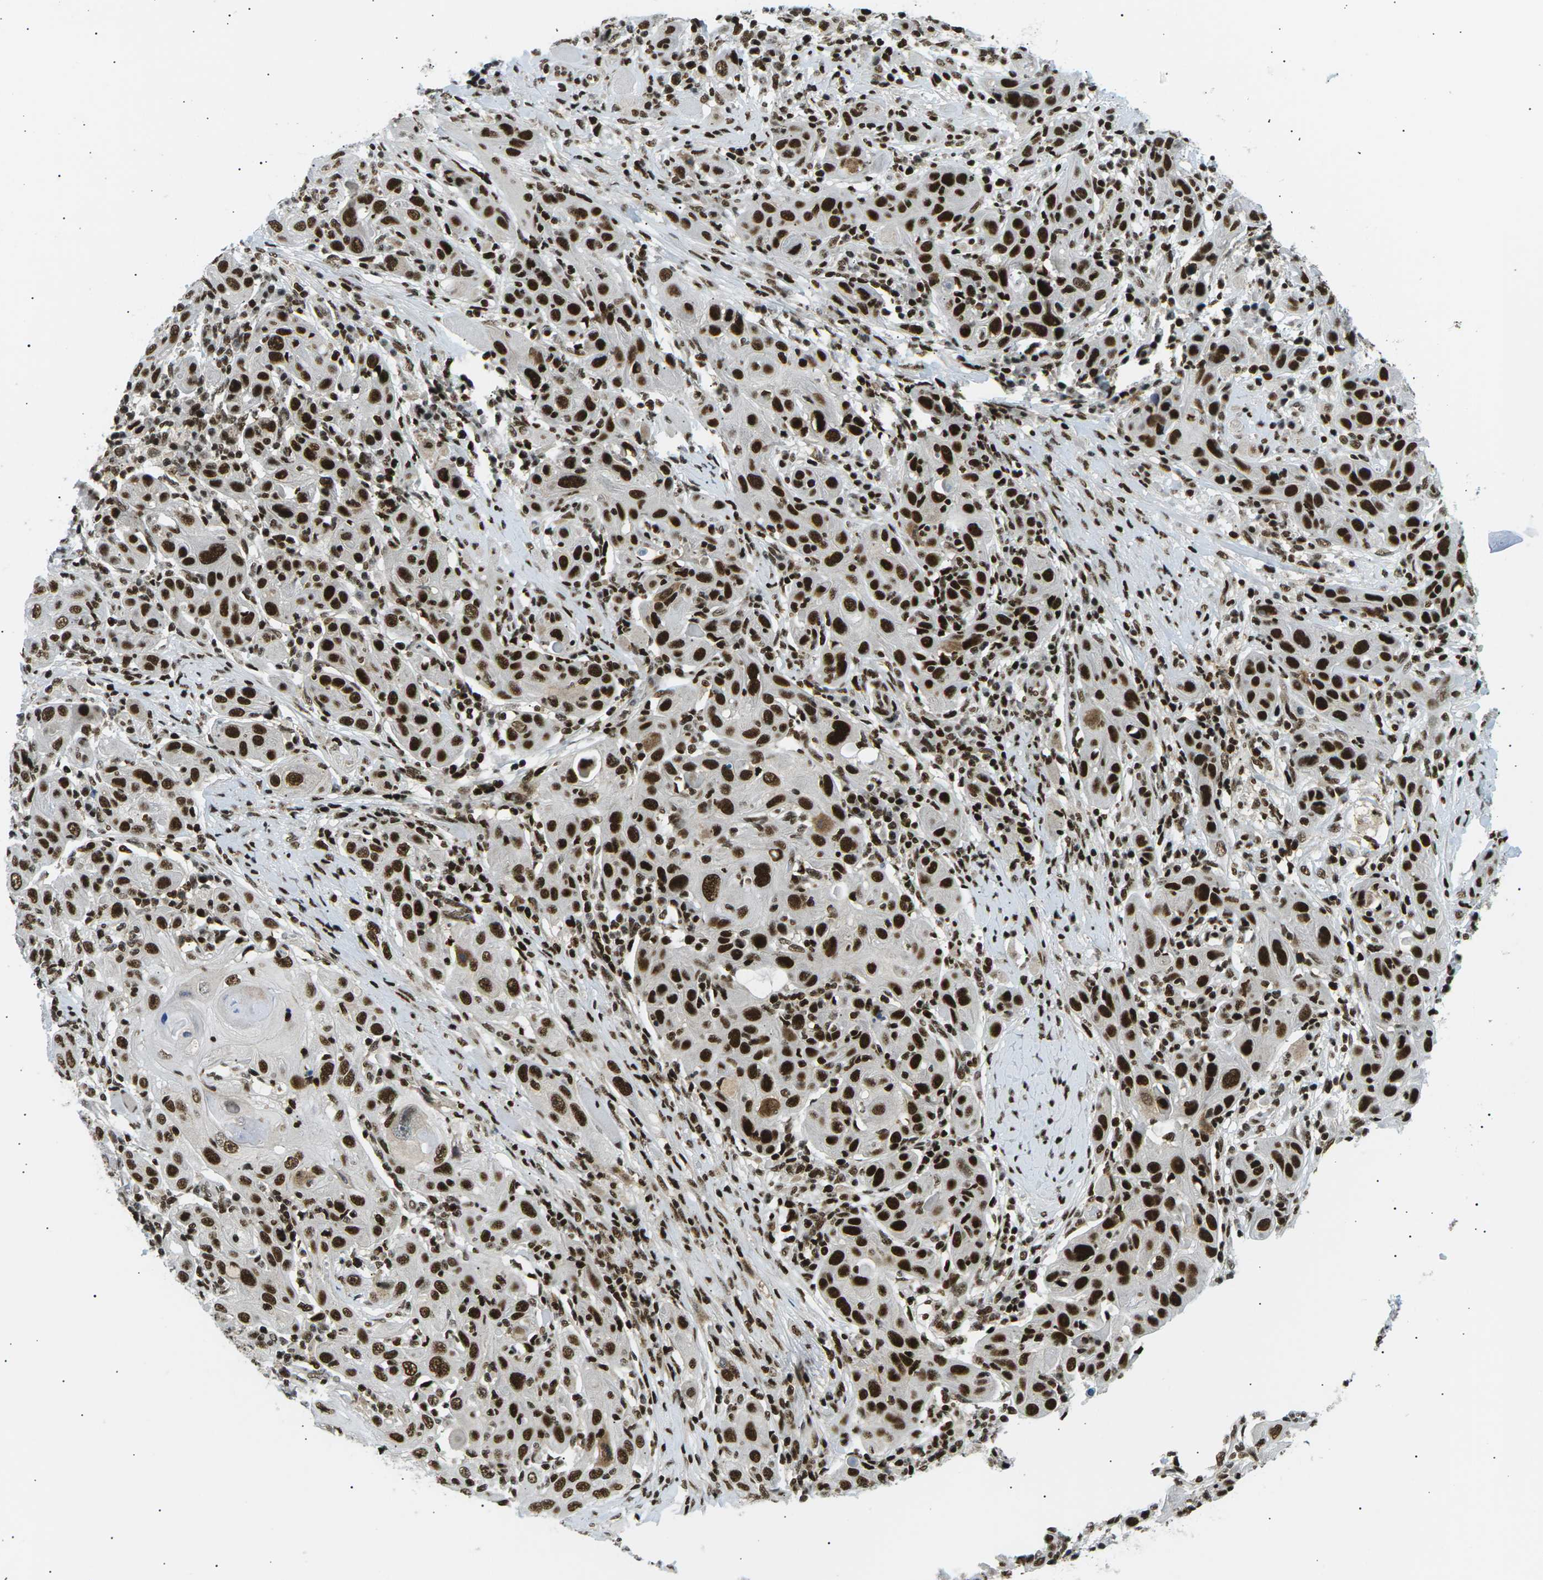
{"staining": {"intensity": "strong", "quantity": ">75%", "location": "nuclear"}, "tissue": "skin cancer", "cell_type": "Tumor cells", "image_type": "cancer", "snomed": [{"axis": "morphology", "description": "Squamous cell carcinoma, NOS"}, {"axis": "topography", "description": "Skin"}], "caption": "Squamous cell carcinoma (skin) stained for a protein reveals strong nuclear positivity in tumor cells.", "gene": "RPA2", "patient": {"sex": "female", "age": 88}}